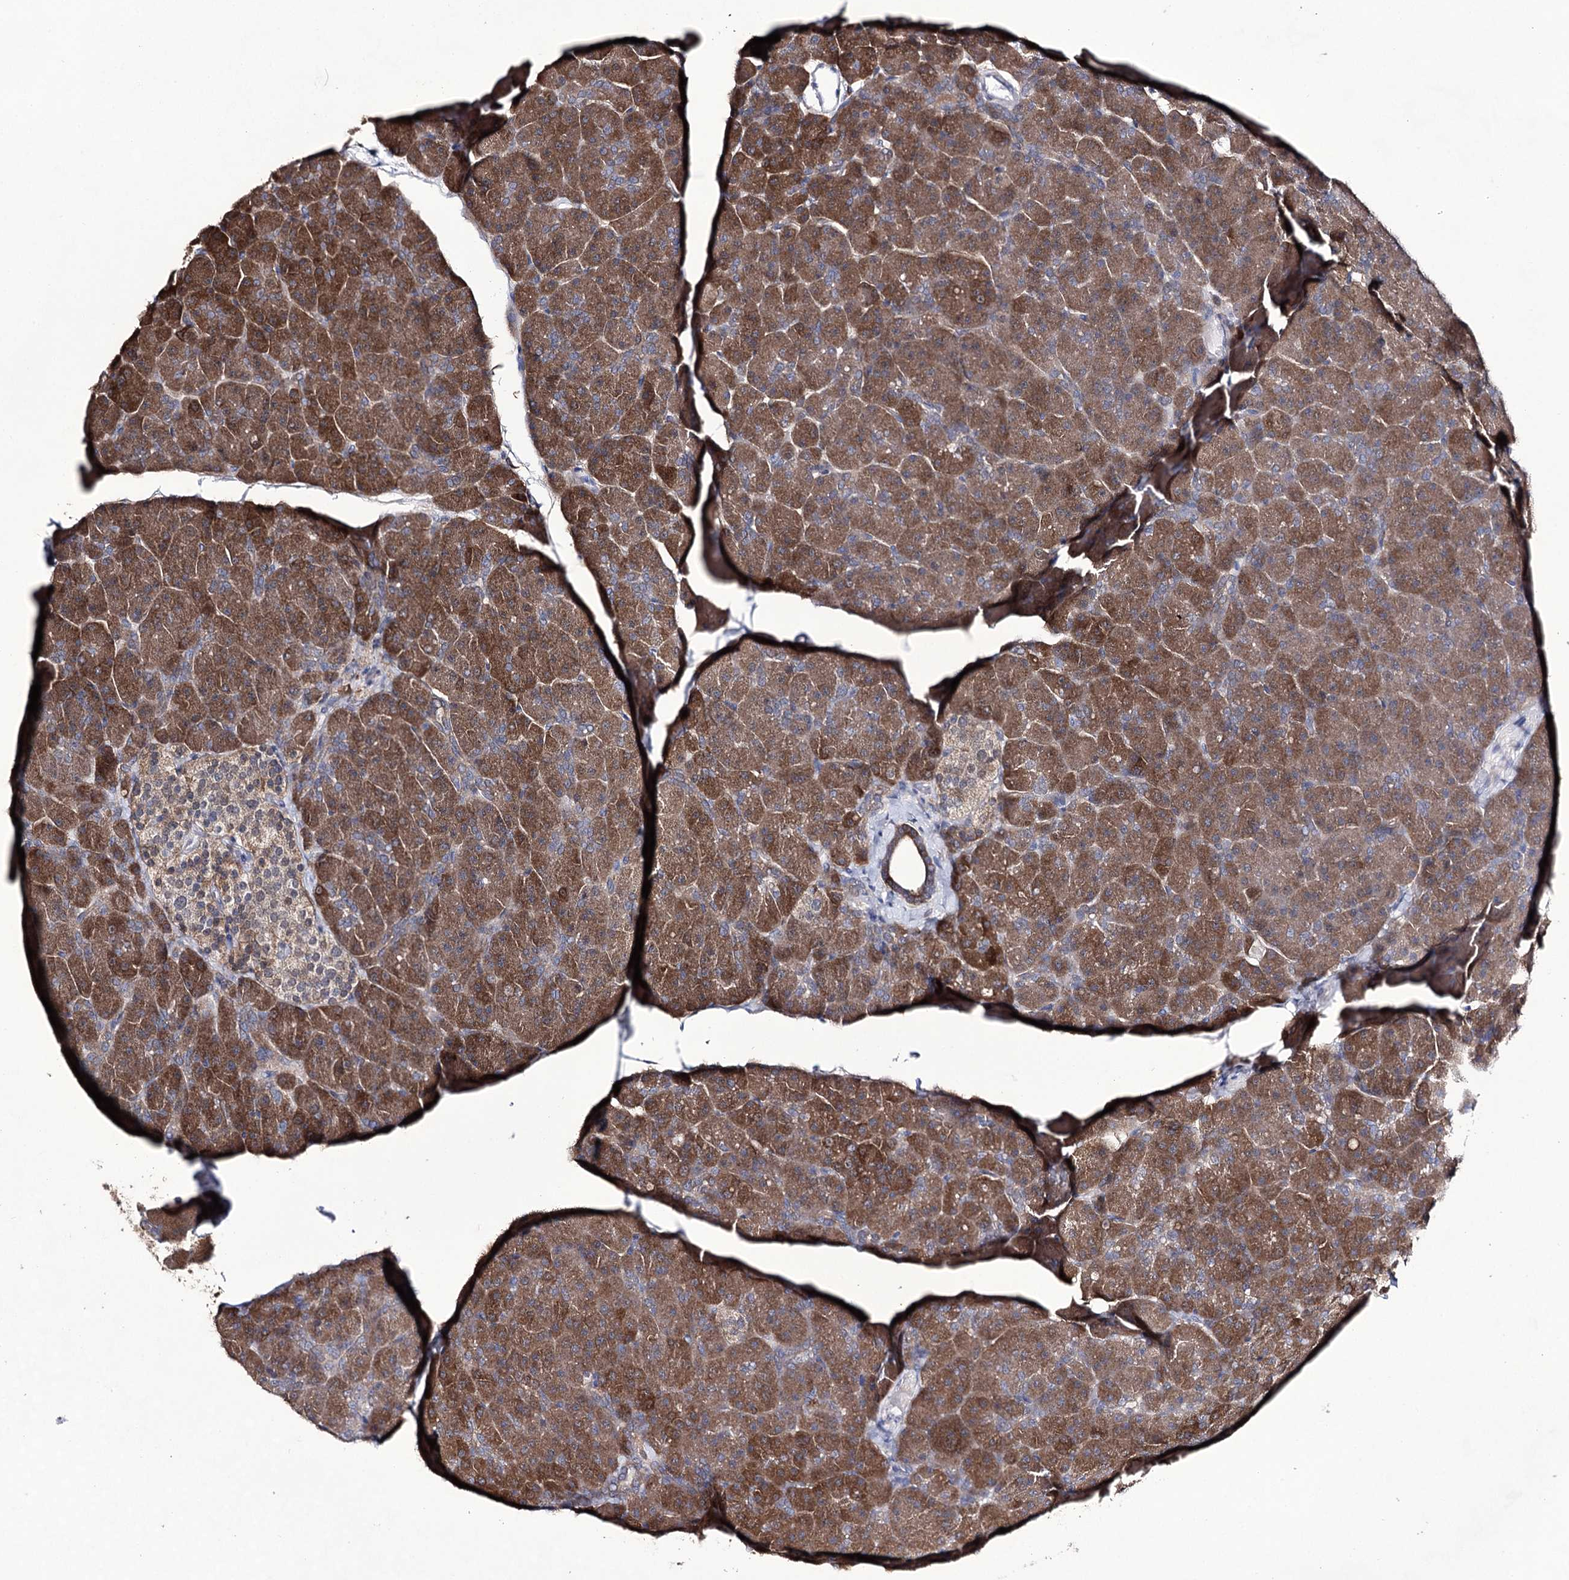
{"staining": {"intensity": "strong", "quantity": ">75%", "location": "cytoplasmic/membranous,nuclear"}, "tissue": "pancreas", "cell_type": "Exocrine glandular cells", "image_type": "normal", "snomed": [{"axis": "morphology", "description": "Normal tissue, NOS"}, {"axis": "topography", "description": "Pancreas"}], "caption": "Immunohistochemical staining of benign human pancreas reveals >75% levels of strong cytoplasmic/membranous,nuclear protein positivity in about >75% of exocrine glandular cells.", "gene": "UGDH", "patient": {"sex": "male", "age": 36}}